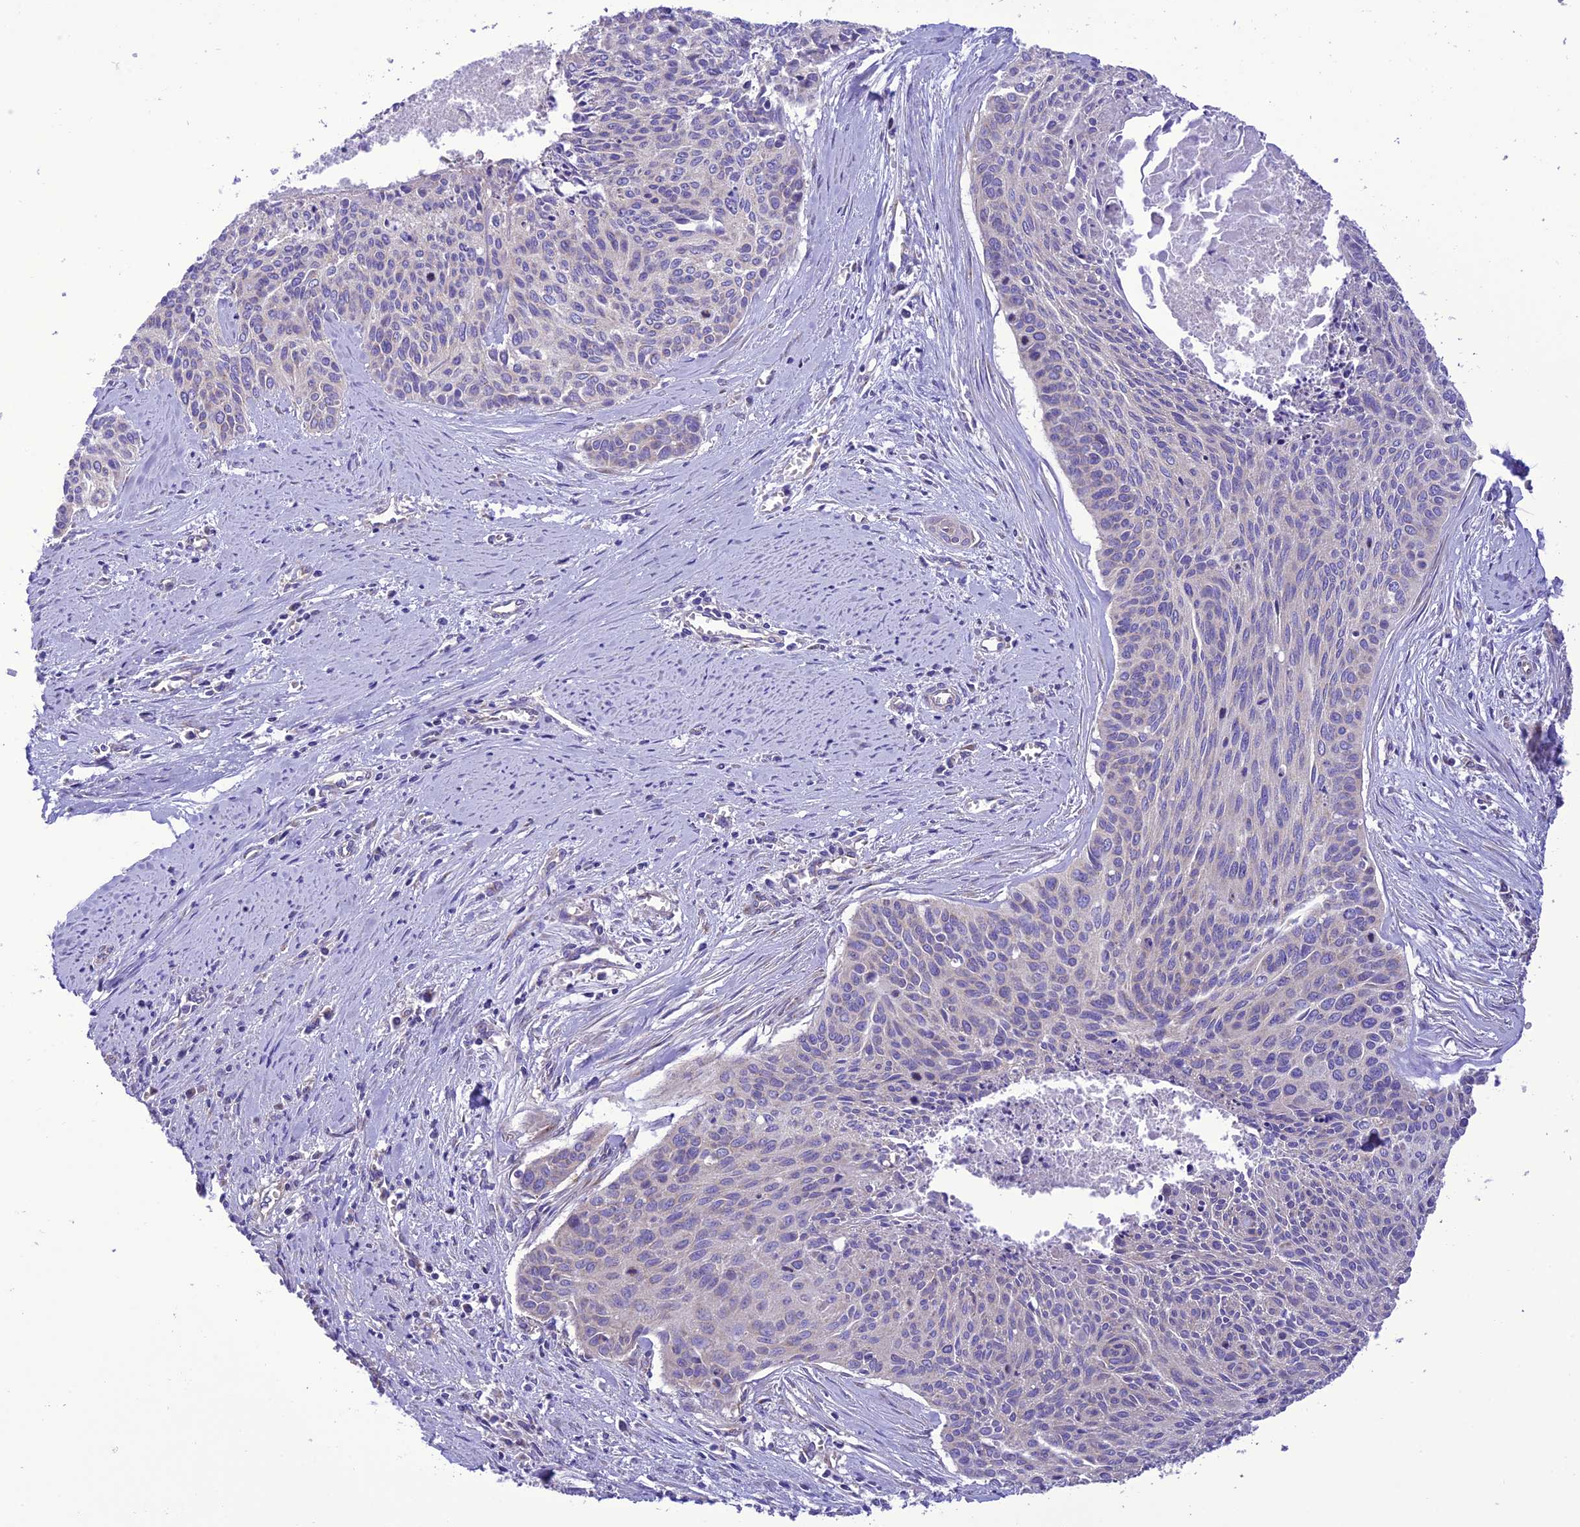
{"staining": {"intensity": "negative", "quantity": "none", "location": "none"}, "tissue": "cervical cancer", "cell_type": "Tumor cells", "image_type": "cancer", "snomed": [{"axis": "morphology", "description": "Squamous cell carcinoma, NOS"}, {"axis": "topography", "description": "Cervix"}], "caption": "Tumor cells show no significant expression in squamous cell carcinoma (cervical).", "gene": "MAP3K12", "patient": {"sex": "female", "age": 55}}